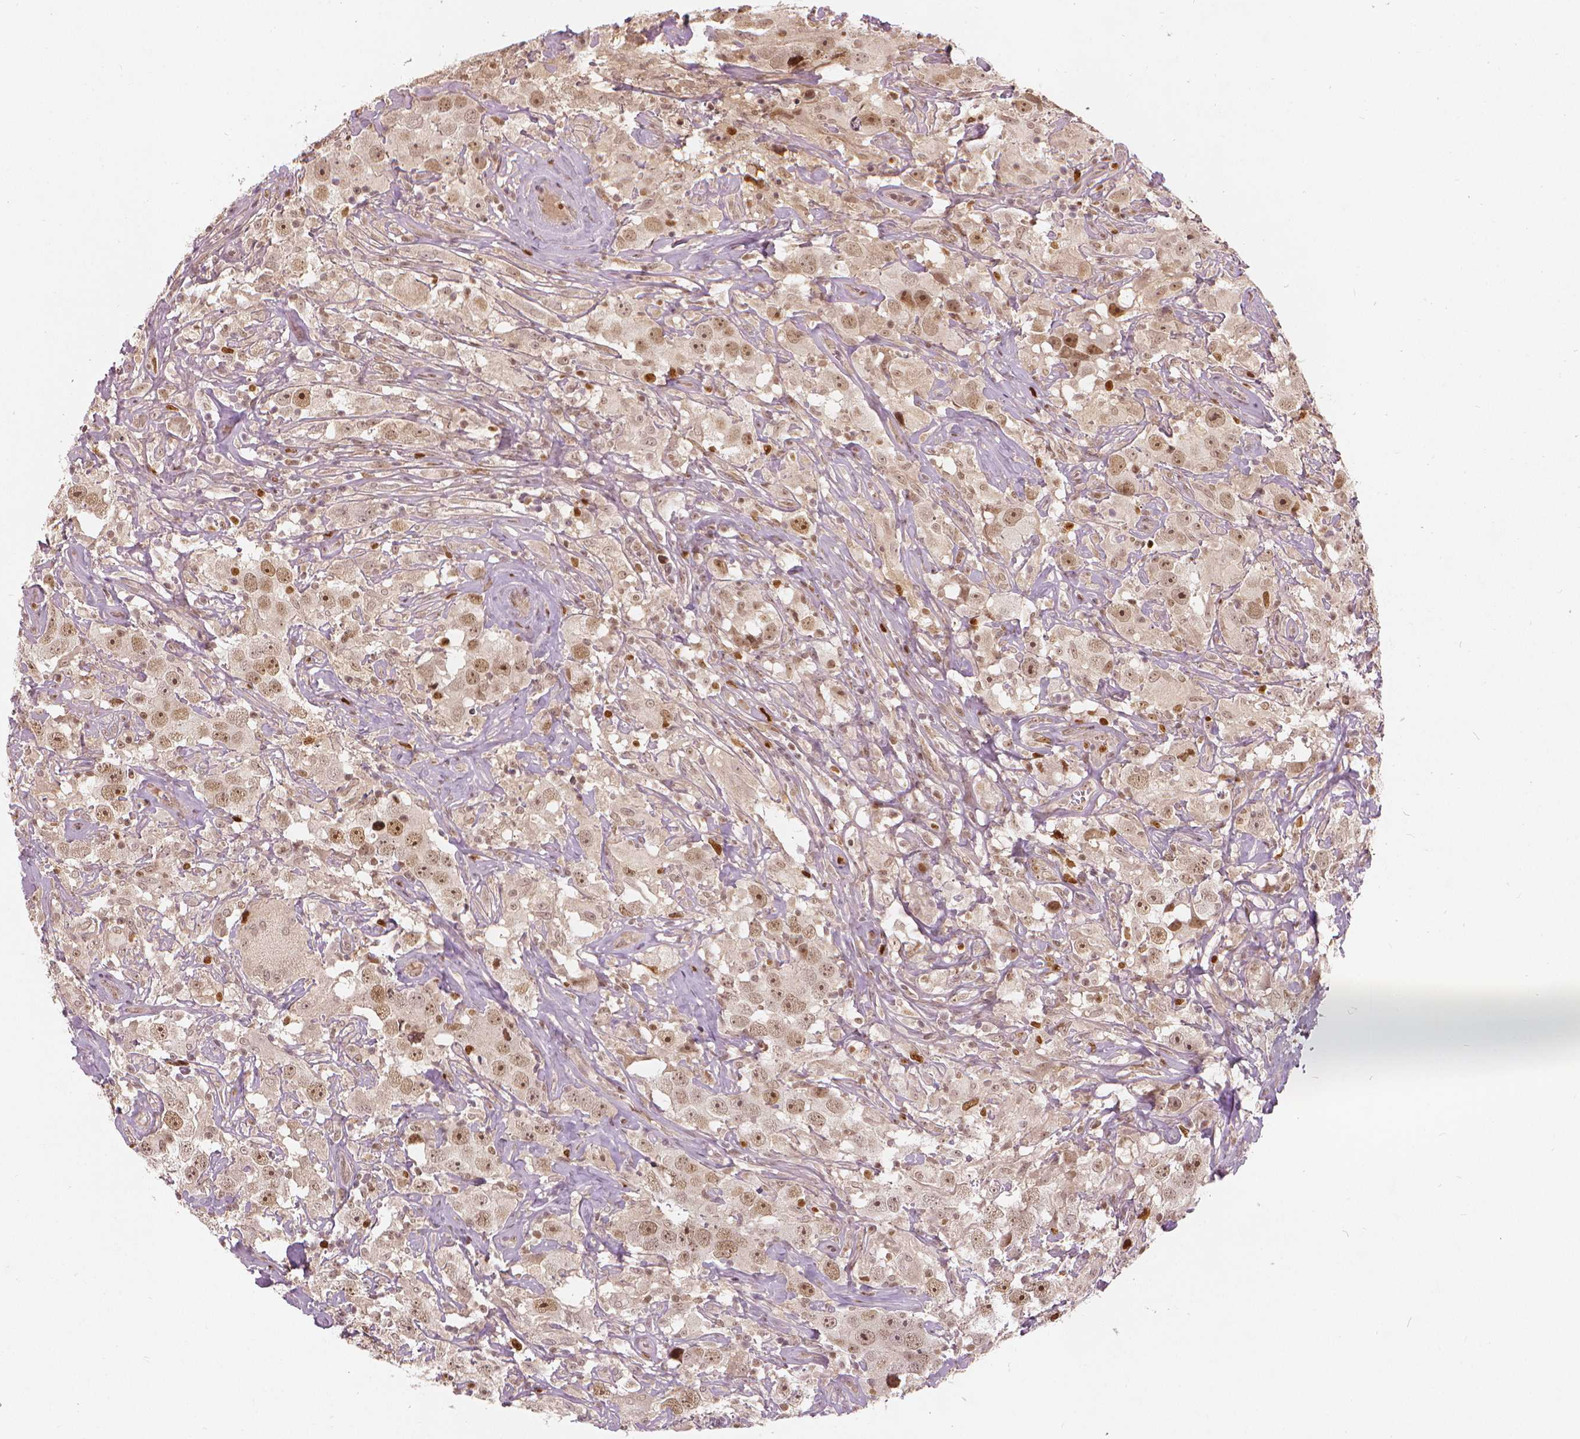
{"staining": {"intensity": "moderate", "quantity": ">75%", "location": "nuclear"}, "tissue": "testis cancer", "cell_type": "Tumor cells", "image_type": "cancer", "snomed": [{"axis": "morphology", "description": "Seminoma, NOS"}, {"axis": "topography", "description": "Testis"}], "caption": "The photomicrograph shows staining of seminoma (testis), revealing moderate nuclear protein staining (brown color) within tumor cells.", "gene": "NSD2", "patient": {"sex": "male", "age": 49}}